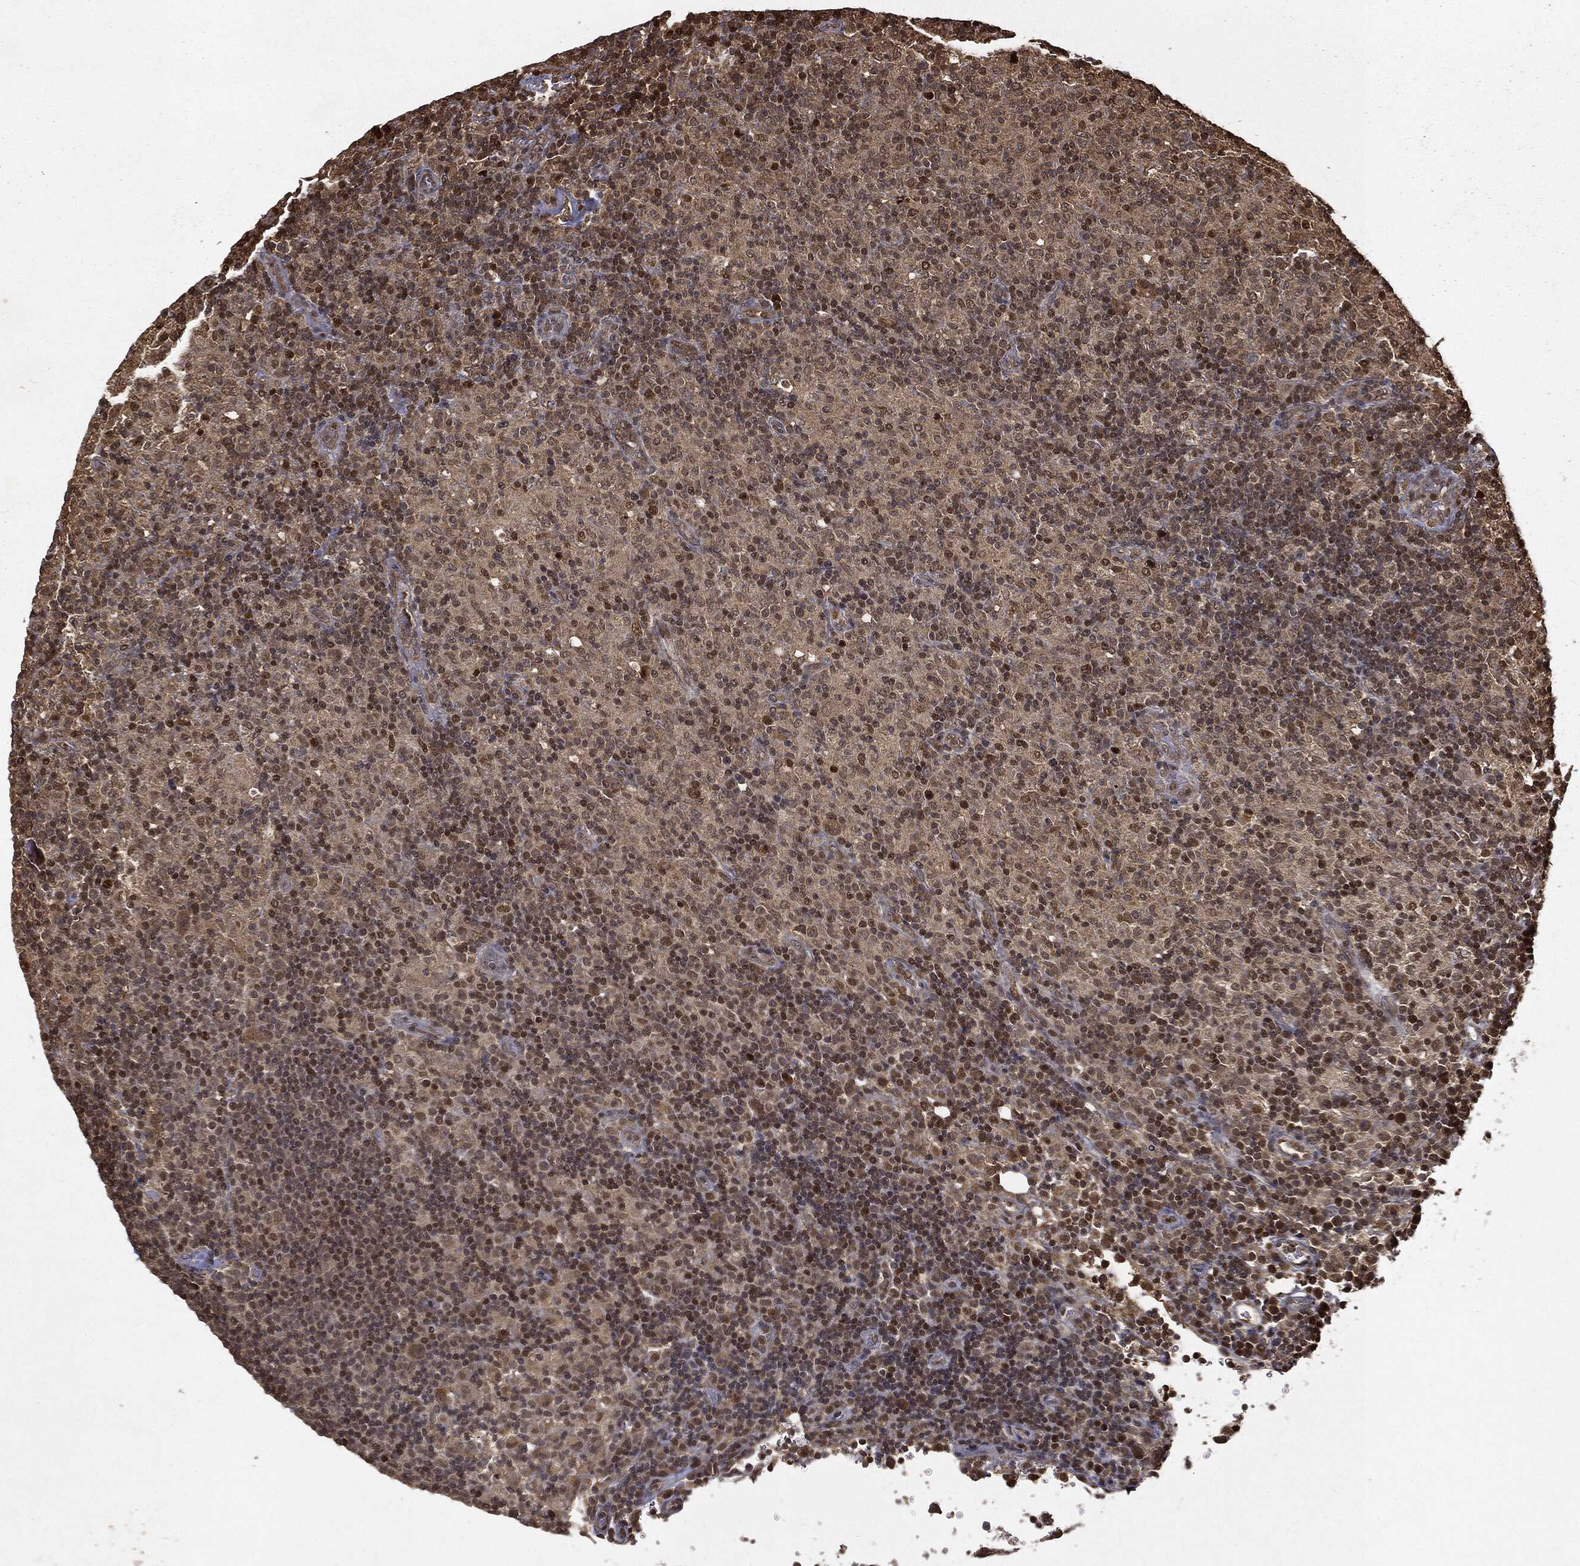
{"staining": {"intensity": "moderate", "quantity": "25%-75%", "location": "nuclear"}, "tissue": "lymphoma", "cell_type": "Tumor cells", "image_type": "cancer", "snomed": [{"axis": "morphology", "description": "Hodgkin's disease, NOS"}, {"axis": "topography", "description": "Lymph node"}], "caption": "Tumor cells reveal moderate nuclear staining in approximately 25%-75% of cells in Hodgkin's disease.", "gene": "ZNHIT6", "patient": {"sex": "male", "age": 70}}